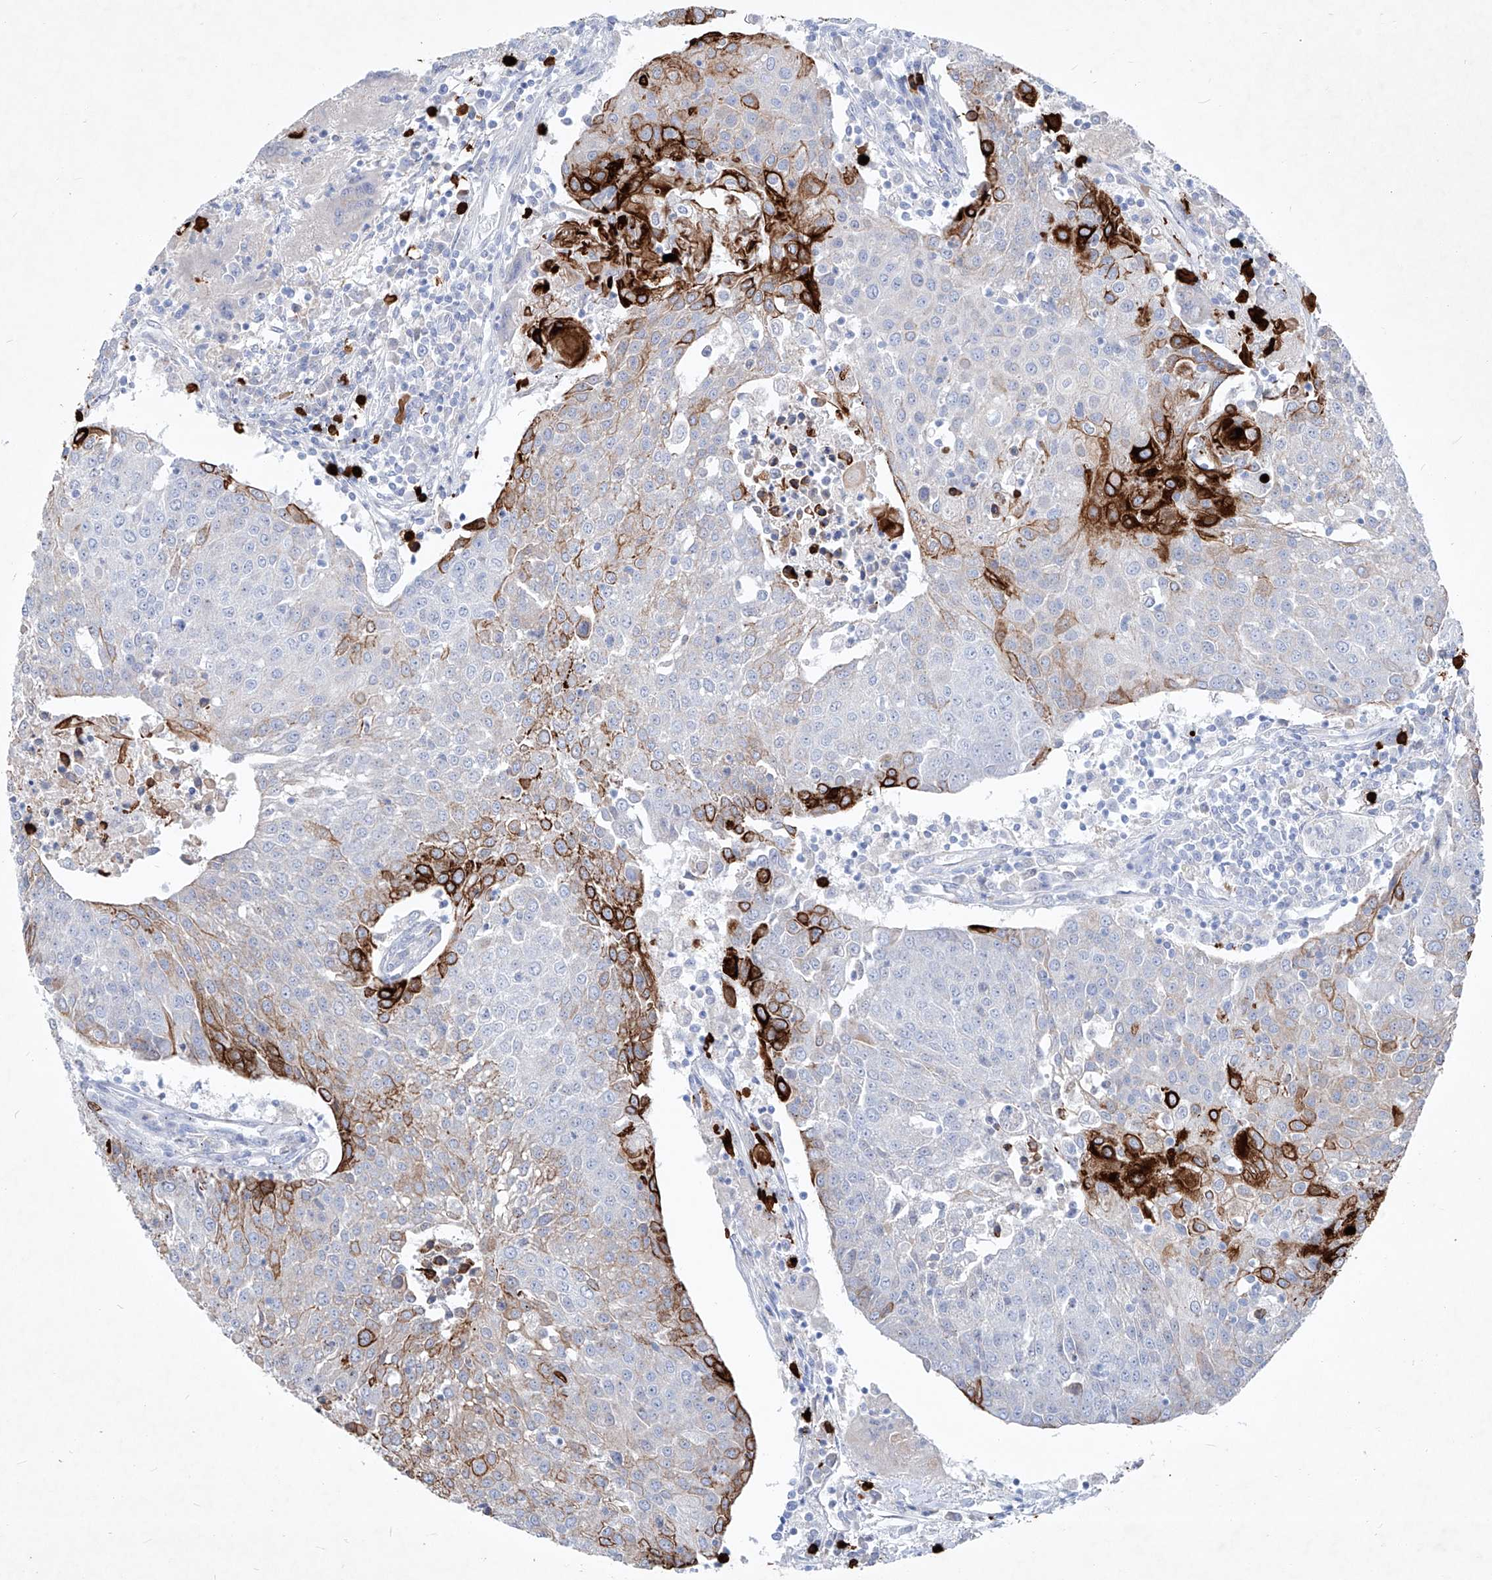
{"staining": {"intensity": "strong", "quantity": "<25%", "location": "cytoplasmic/membranous"}, "tissue": "urothelial cancer", "cell_type": "Tumor cells", "image_type": "cancer", "snomed": [{"axis": "morphology", "description": "Urothelial carcinoma, High grade"}, {"axis": "topography", "description": "Urinary bladder"}], "caption": "Urothelial cancer stained with DAB (3,3'-diaminobenzidine) IHC exhibits medium levels of strong cytoplasmic/membranous expression in about <25% of tumor cells.", "gene": "FRS3", "patient": {"sex": "female", "age": 85}}